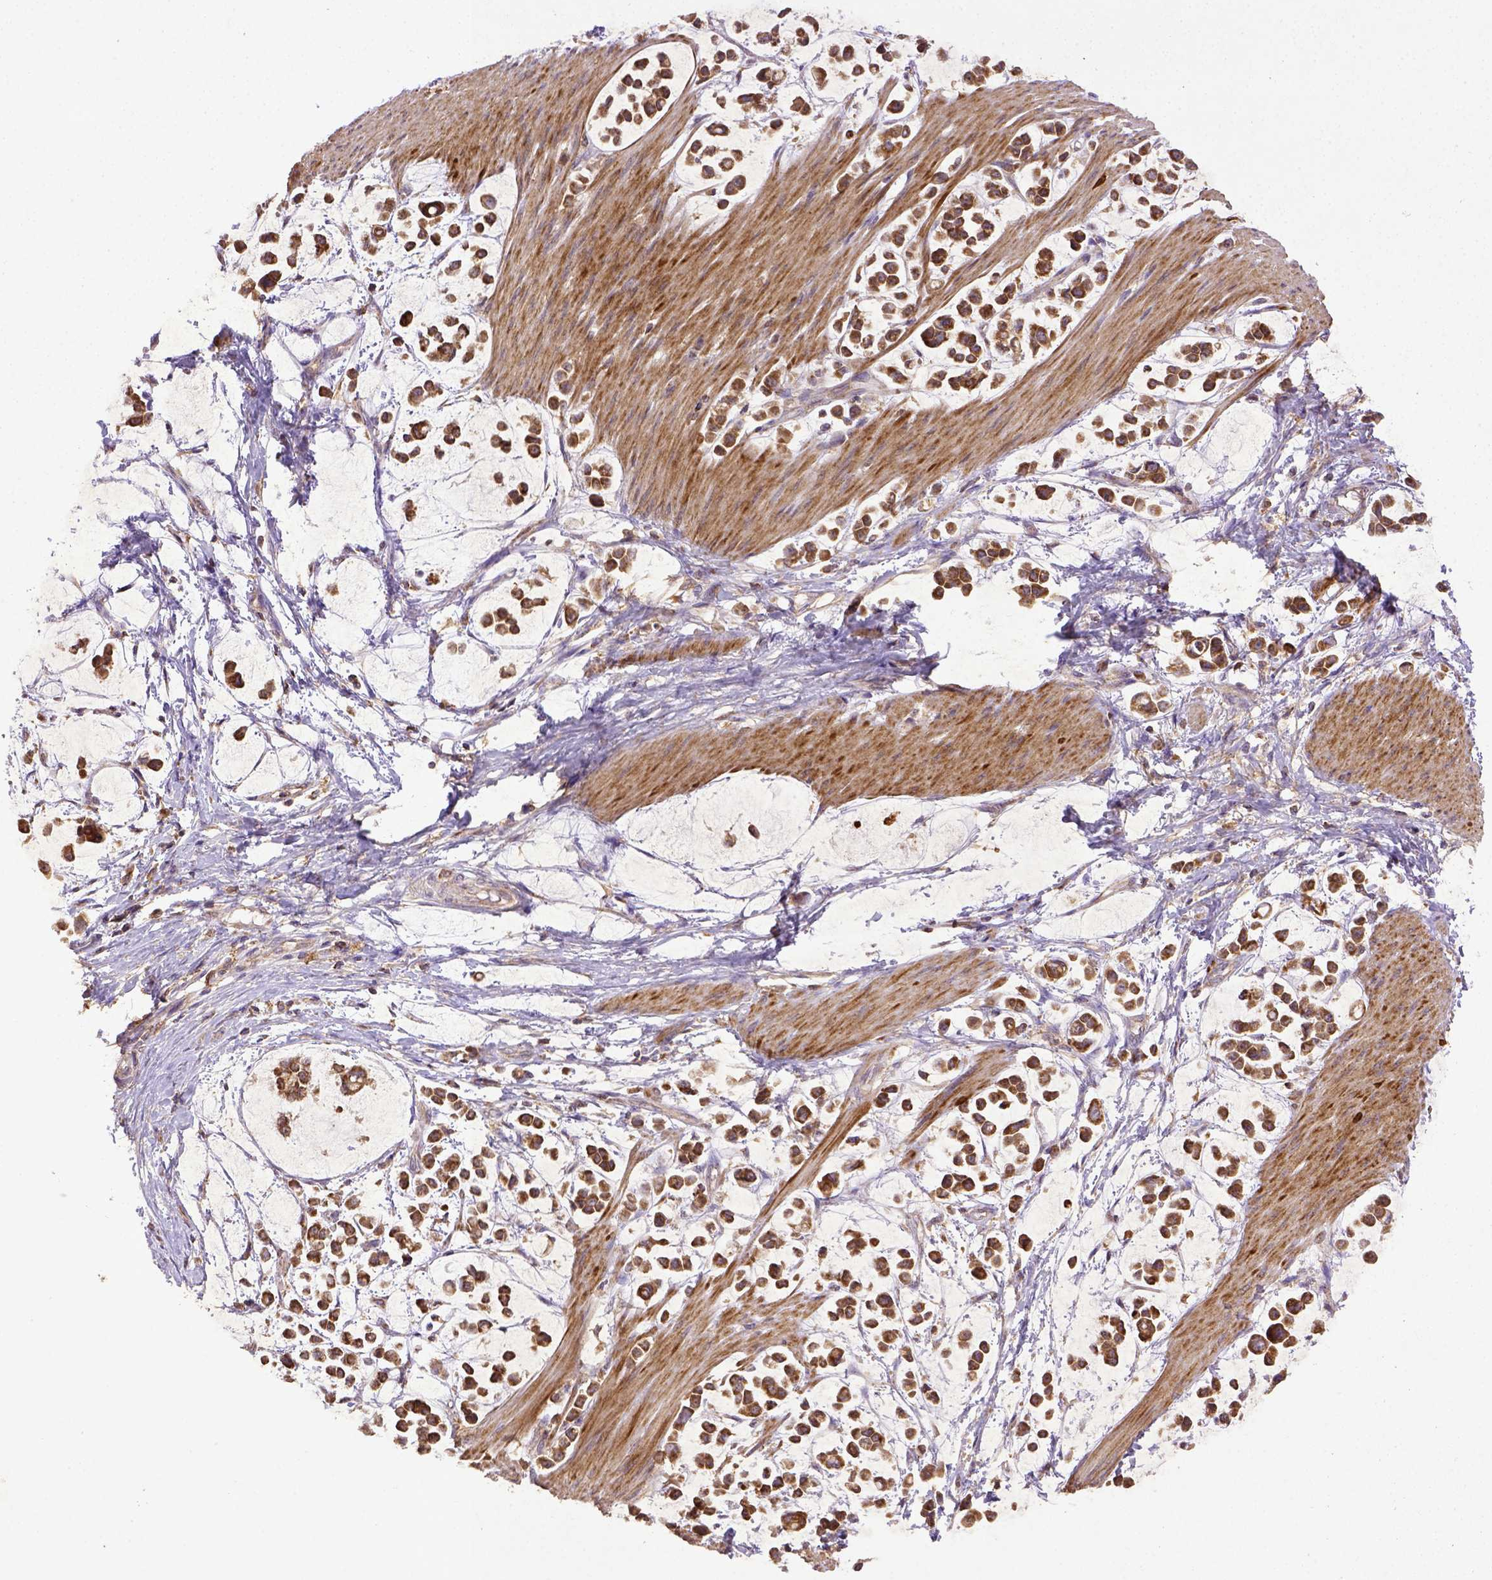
{"staining": {"intensity": "strong", "quantity": ">75%", "location": "cytoplasmic/membranous"}, "tissue": "stomach cancer", "cell_type": "Tumor cells", "image_type": "cancer", "snomed": [{"axis": "morphology", "description": "Adenocarcinoma, NOS"}, {"axis": "topography", "description": "Stomach"}], "caption": "Protein staining of adenocarcinoma (stomach) tissue exhibits strong cytoplasmic/membranous staining in about >75% of tumor cells.", "gene": "MT-CO1", "patient": {"sex": "male", "age": 82}}